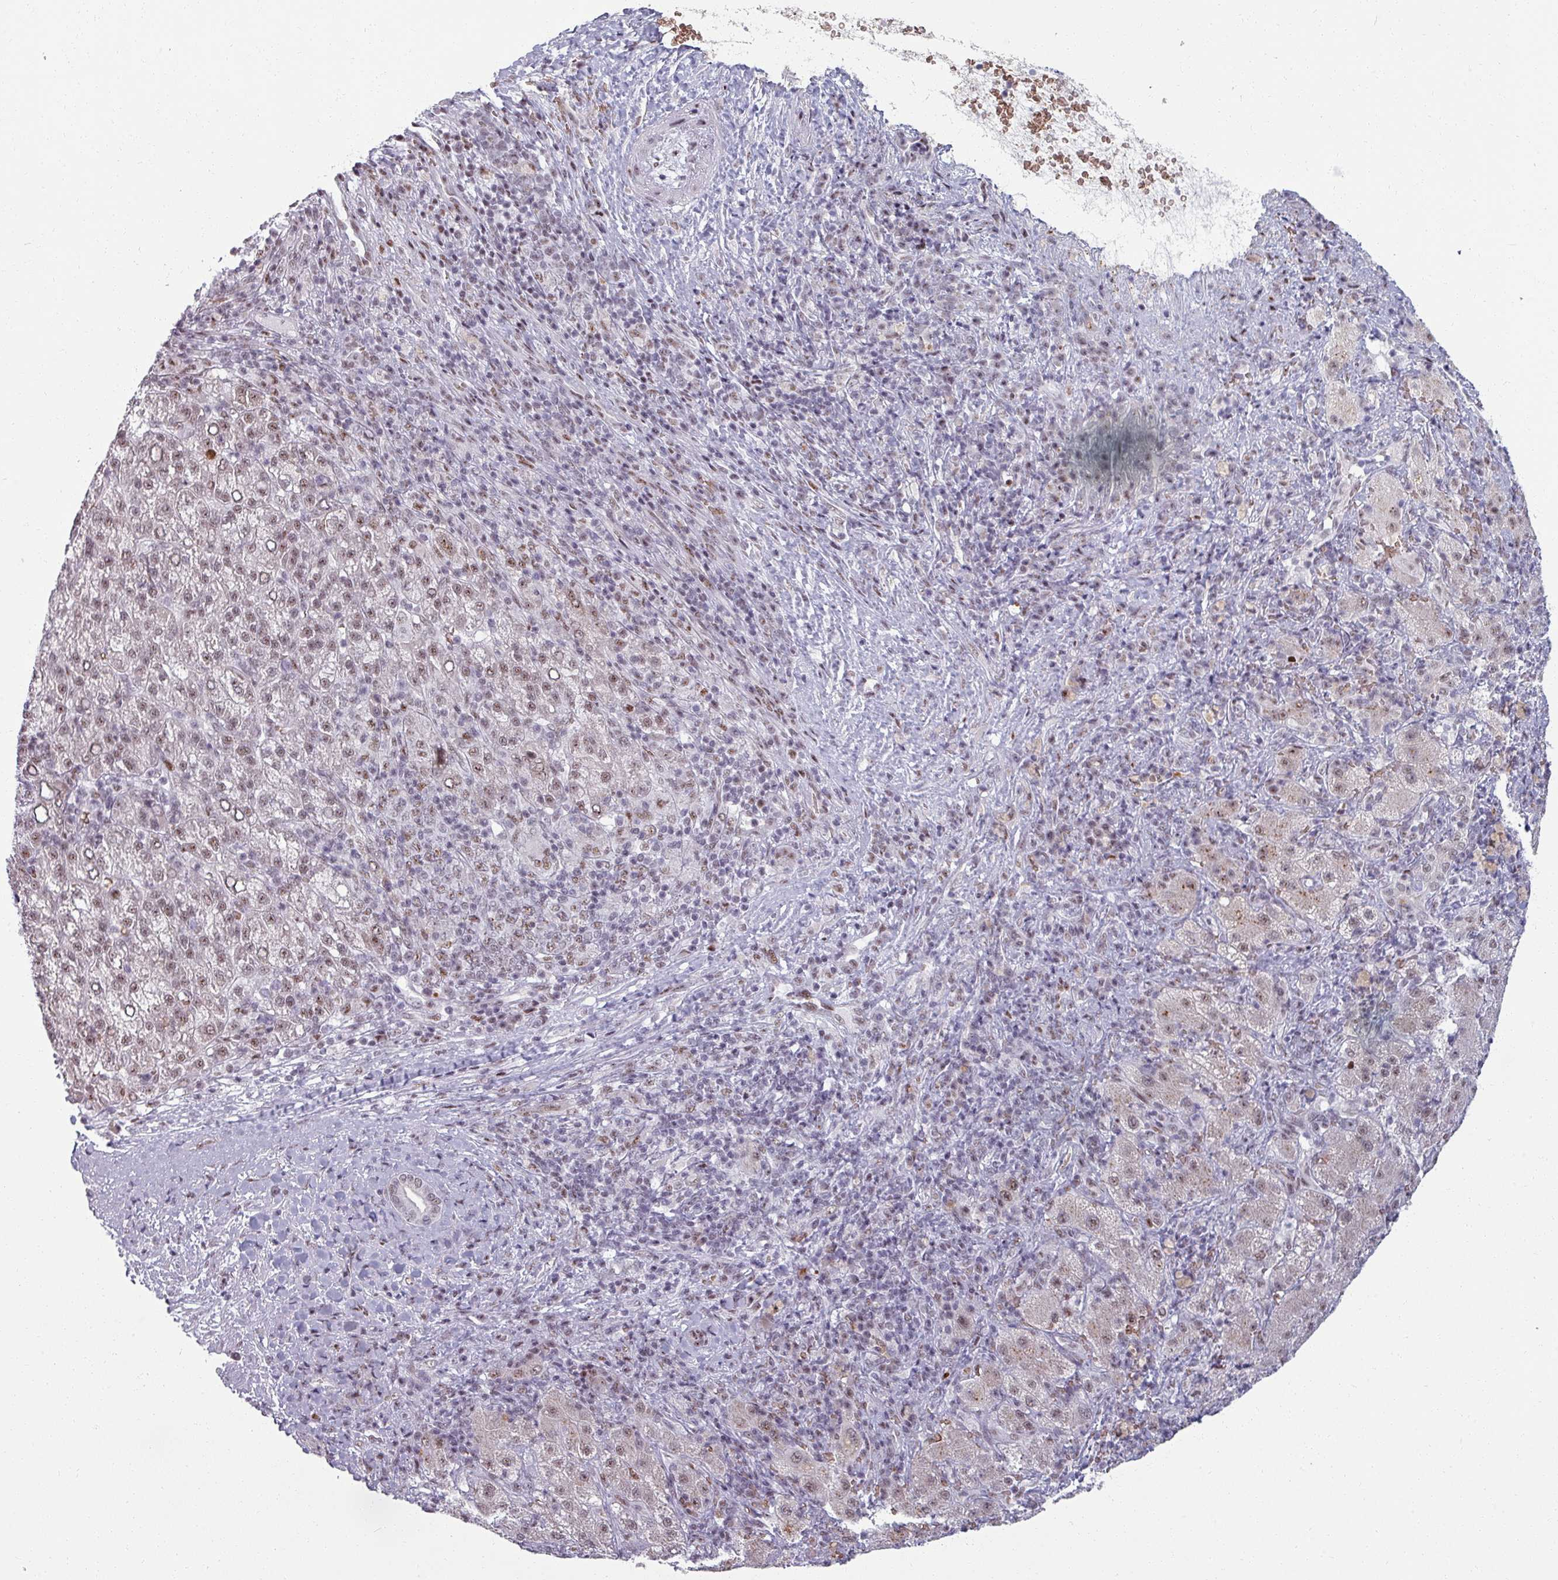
{"staining": {"intensity": "moderate", "quantity": ">75%", "location": "nuclear"}, "tissue": "liver cancer", "cell_type": "Tumor cells", "image_type": "cancer", "snomed": [{"axis": "morphology", "description": "Carcinoma, Hepatocellular, NOS"}, {"axis": "topography", "description": "Liver"}], "caption": "High-magnification brightfield microscopy of liver cancer stained with DAB (brown) and counterstained with hematoxylin (blue). tumor cells exhibit moderate nuclear staining is present in approximately>75% of cells.", "gene": "NCOR1", "patient": {"sex": "female", "age": 58}}